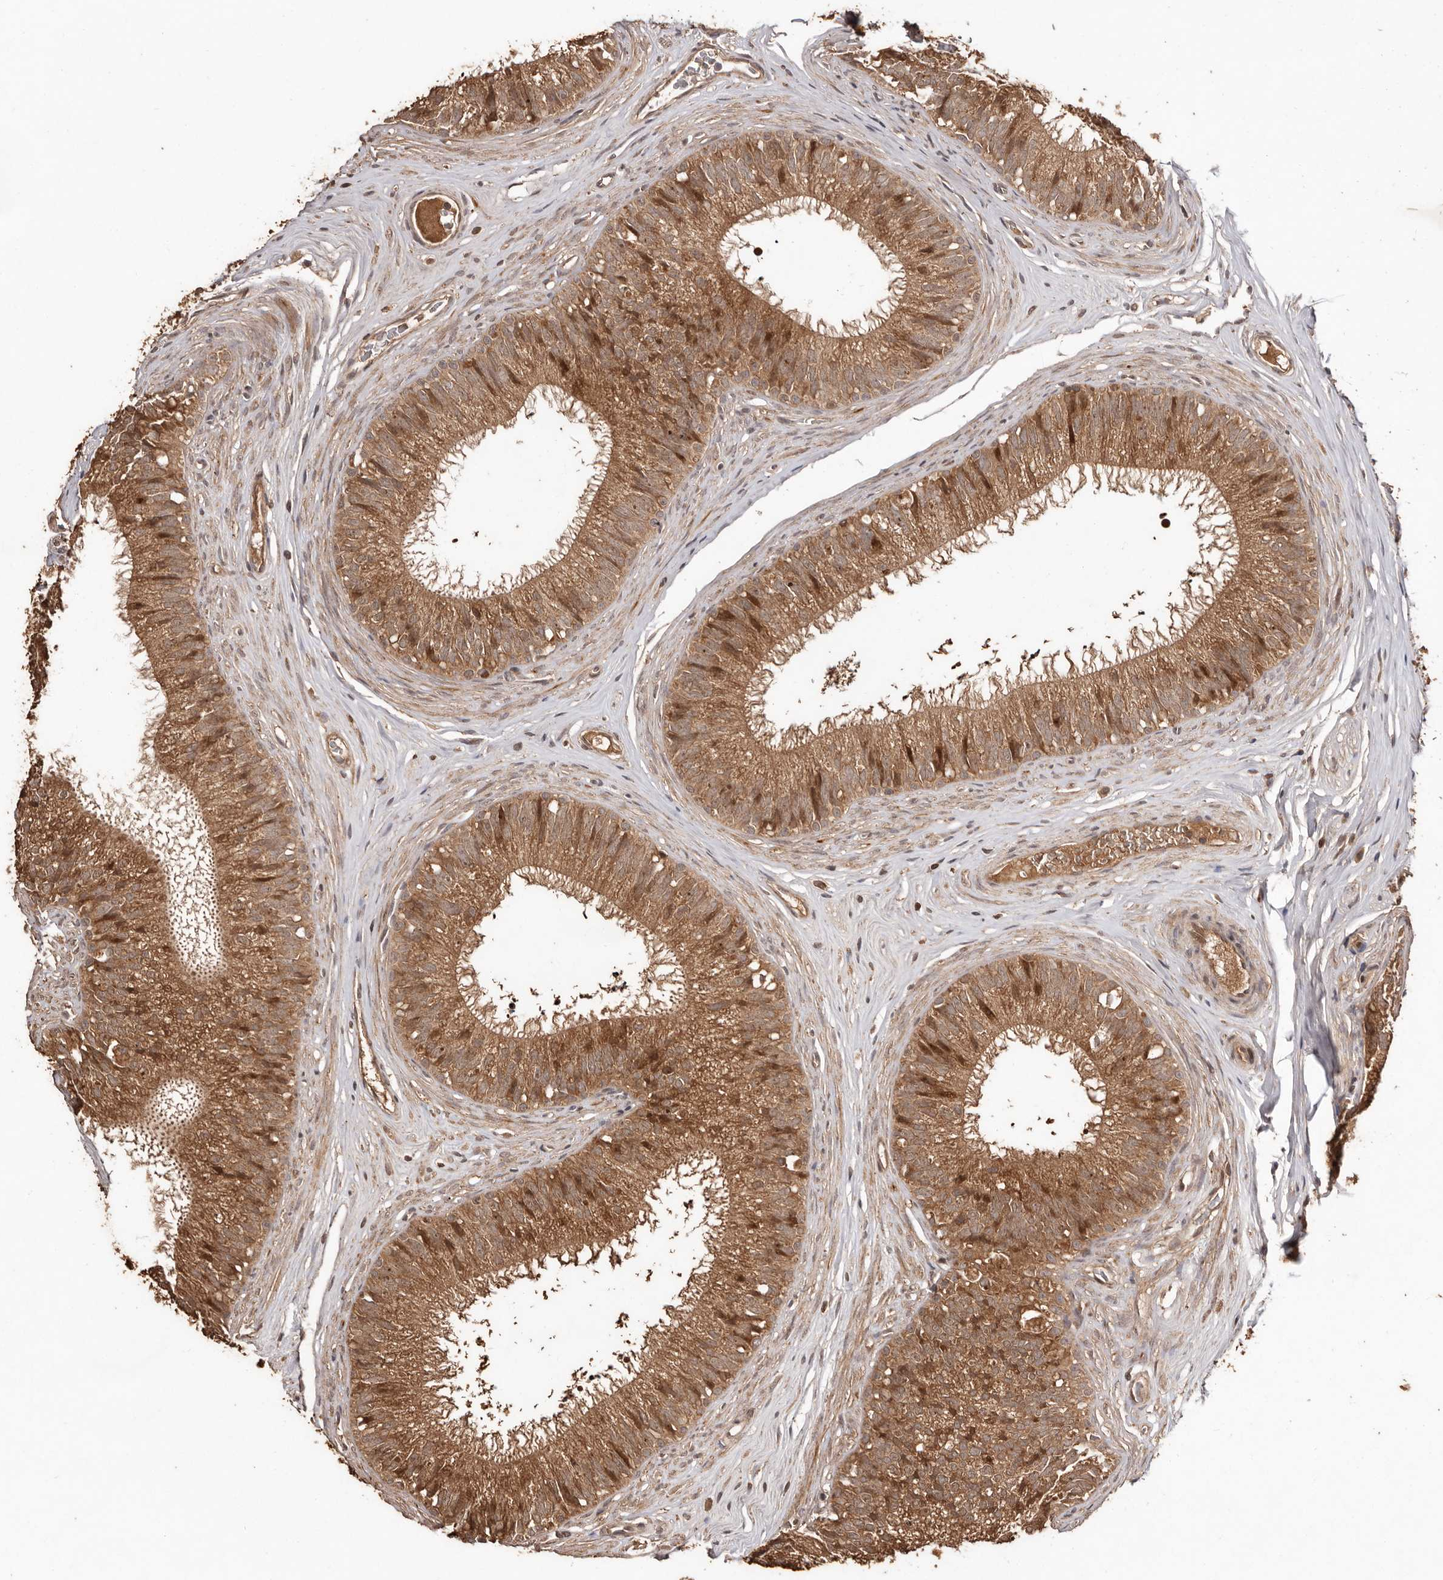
{"staining": {"intensity": "moderate", "quantity": ">75%", "location": "cytoplasmic/membranous"}, "tissue": "epididymis", "cell_type": "Glandular cells", "image_type": "normal", "snomed": [{"axis": "morphology", "description": "Normal tissue, NOS"}, {"axis": "topography", "description": "Epididymis"}], "caption": "A high-resolution histopathology image shows IHC staining of benign epididymis, which demonstrates moderate cytoplasmic/membranous expression in about >75% of glandular cells.", "gene": "RWDD1", "patient": {"sex": "male", "age": 29}}